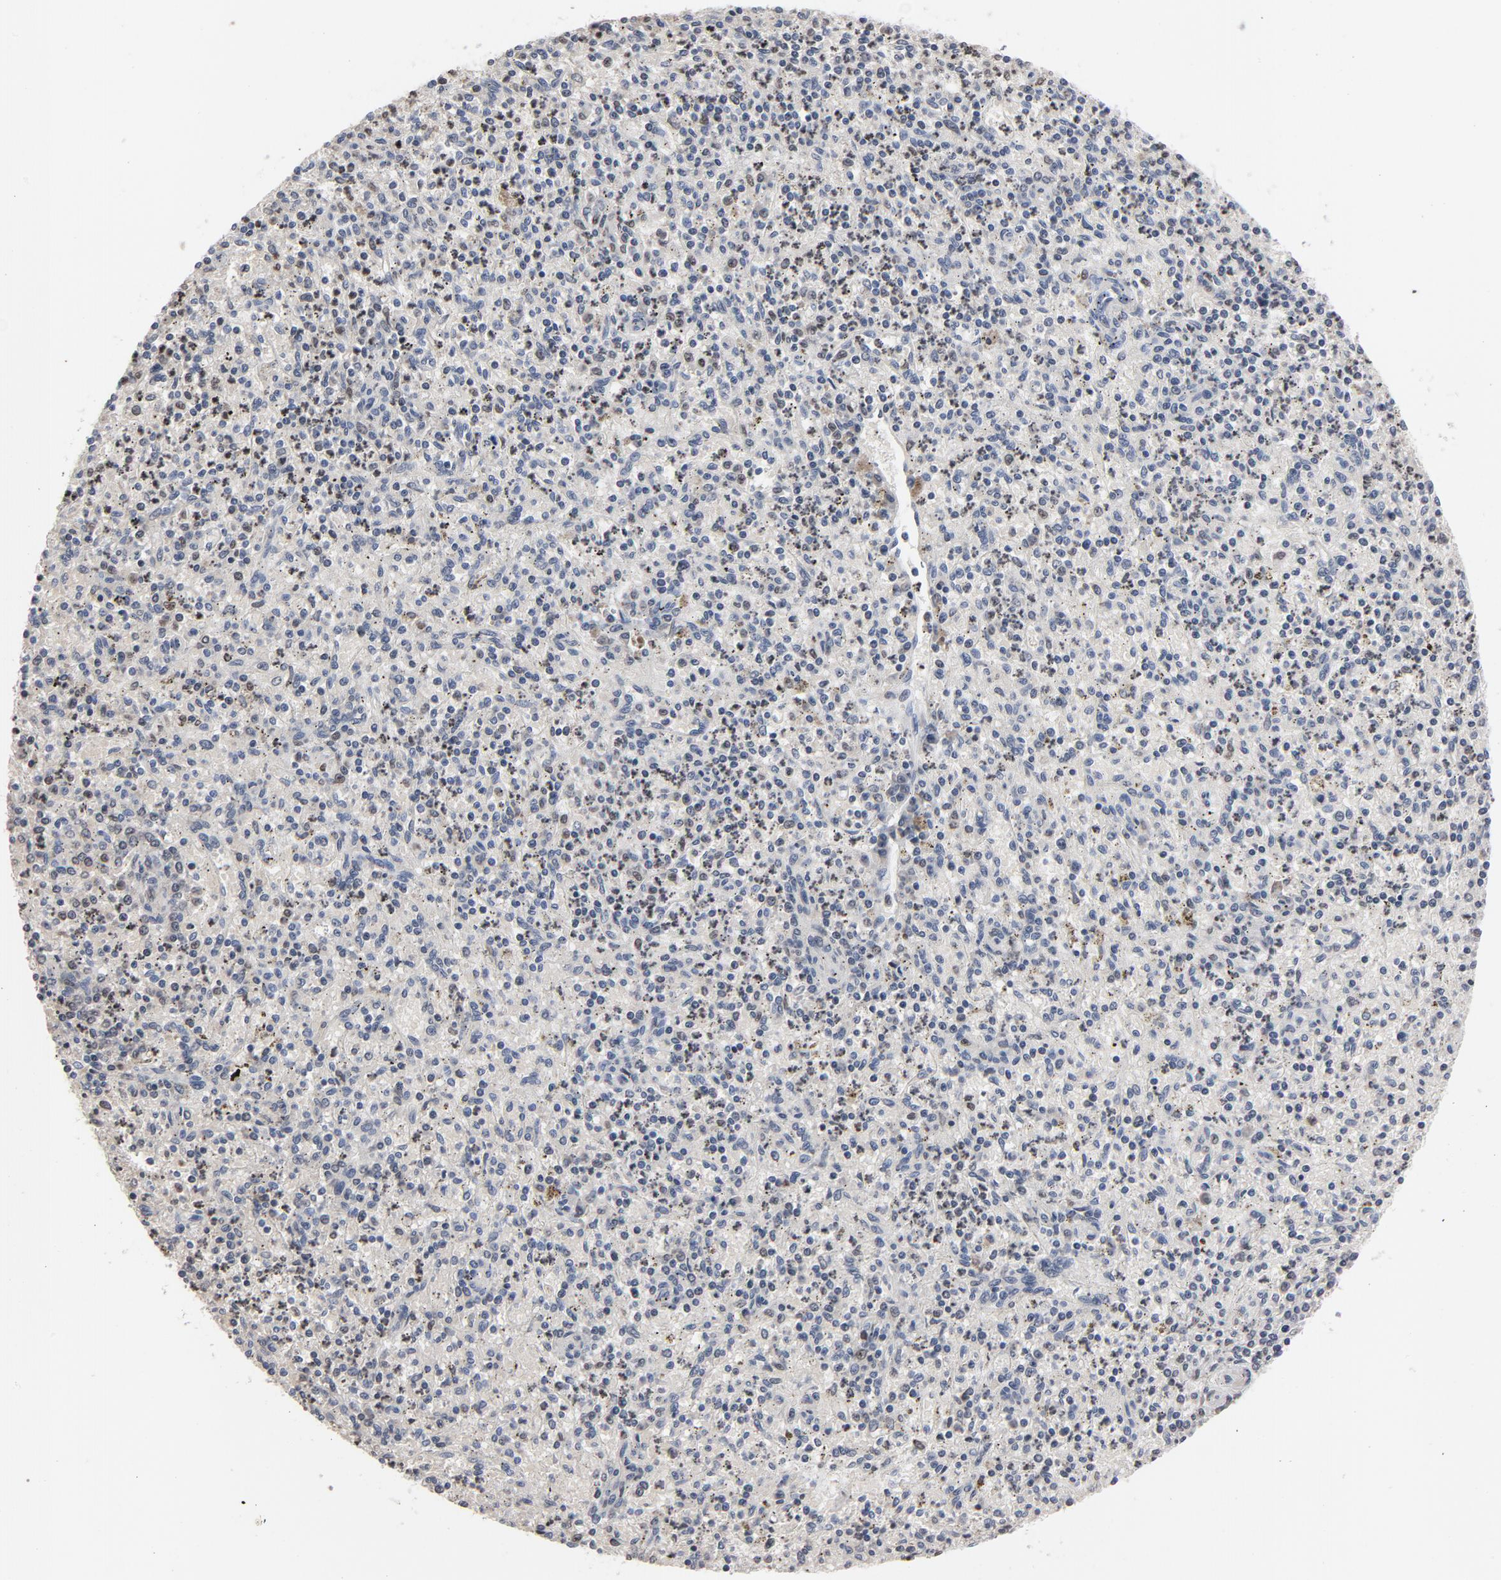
{"staining": {"intensity": "strong", "quantity": "25%-75%", "location": "nuclear"}, "tissue": "spleen", "cell_type": "Cells in red pulp", "image_type": "normal", "snomed": [{"axis": "morphology", "description": "Normal tissue, NOS"}, {"axis": "topography", "description": "Spleen"}], "caption": "Spleen stained for a protein shows strong nuclear positivity in cells in red pulp. Ihc stains the protein in brown and the nuclei are stained blue.", "gene": "SPI1", "patient": {"sex": "male", "age": 72}}